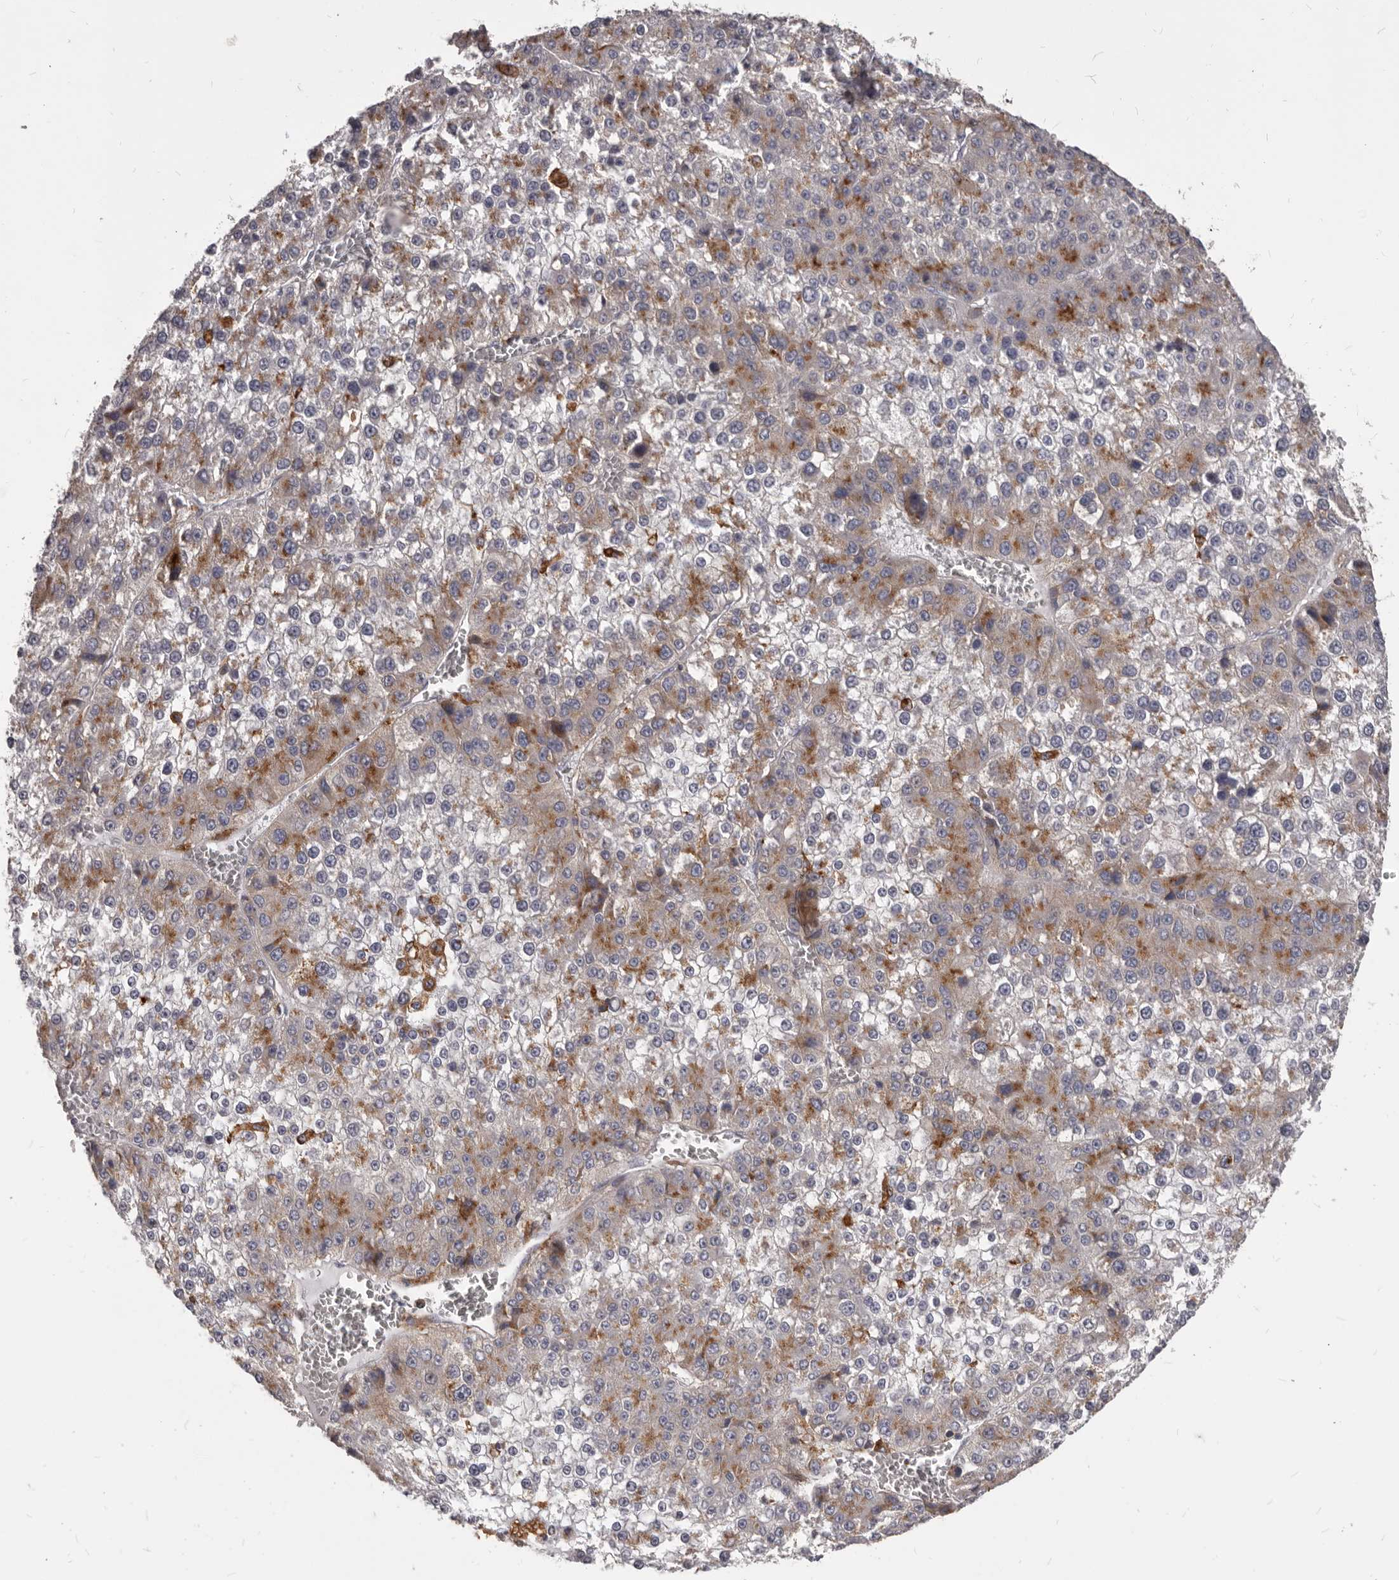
{"staining": {"intensity": "moderate", "quantity": ">75%", "location": "cytoplasmic/membranous"}, "tissue": "liver cancer", "cell_type": "Tumor cells", "image_type": "cancer", "snomed": [{"axis": "morphology", "description": "Carcinoma, Hepatocellular, NOS"}, {"axis": "topography", "description": "Liver"}], "caption": "This photomicrograph exhibits immunohistochemistry (IHC) staining of human liver cancer, with medium moderate cytoplasmic/membranous staining in approximately >75% of tumor cells.", "gene": "PI4K2A", "patient": {"sex": "female", "age": 73}}